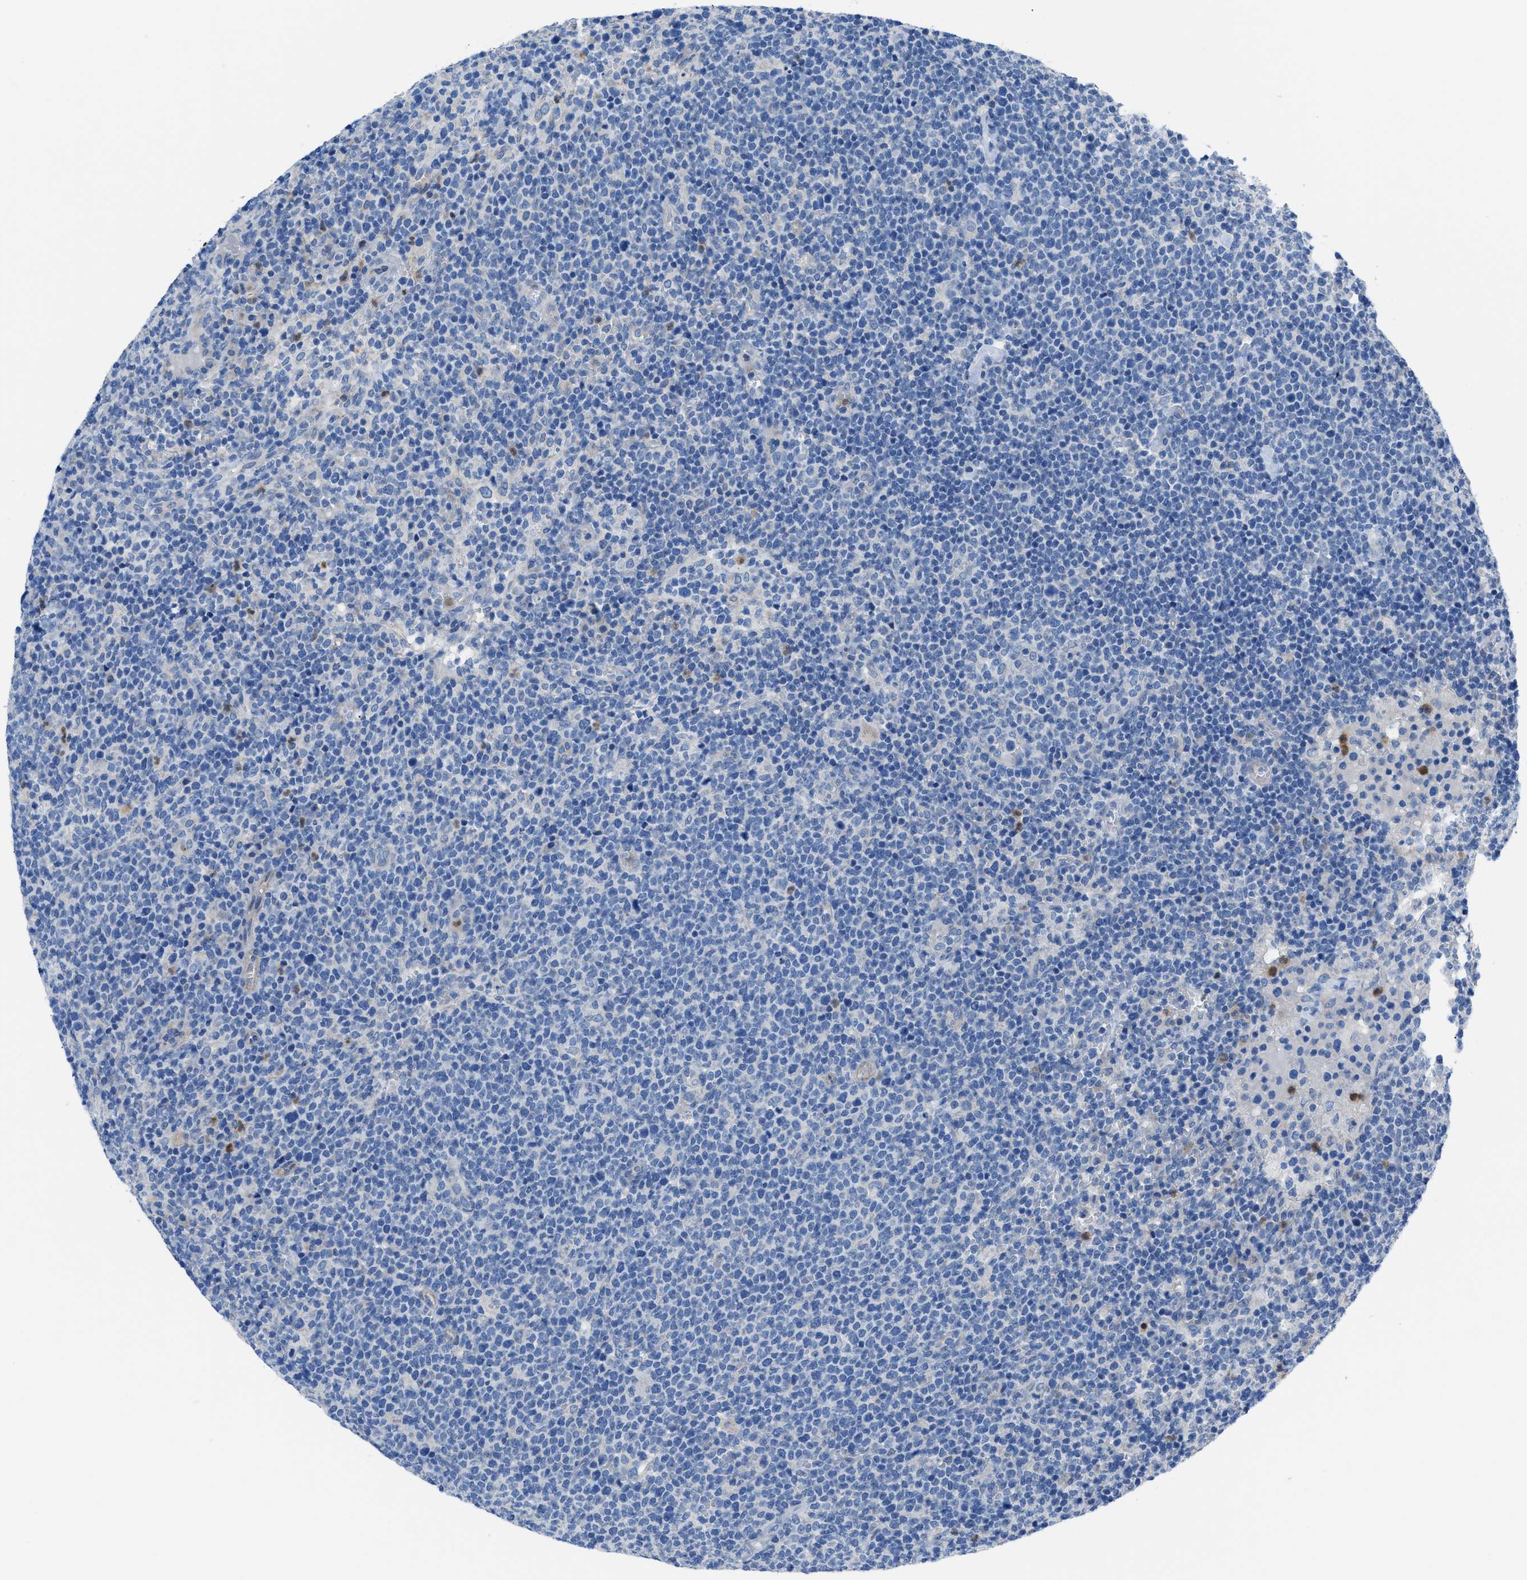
{"staining": {"intensity": "negative", "quantity": "none", "location": "none"}, "tissue": "lymphoma", "cell_type": "Tumor cells", "image_type": "cancer", "snomed": [{"axis": "morphology", "description": "Malignant lymphoma, non-Hodgkin's type, High grade"}, {"axis": "topography", "description": "Lymph node"}], "caption": "This is an immunohistochemistry histopathology image of malignant lymphoma, non-Hodgkin's type (high-grade). There is no expression in tumor cells.", "gene": "ITPR1", "patient": {"sex": "male", "age": 61}}